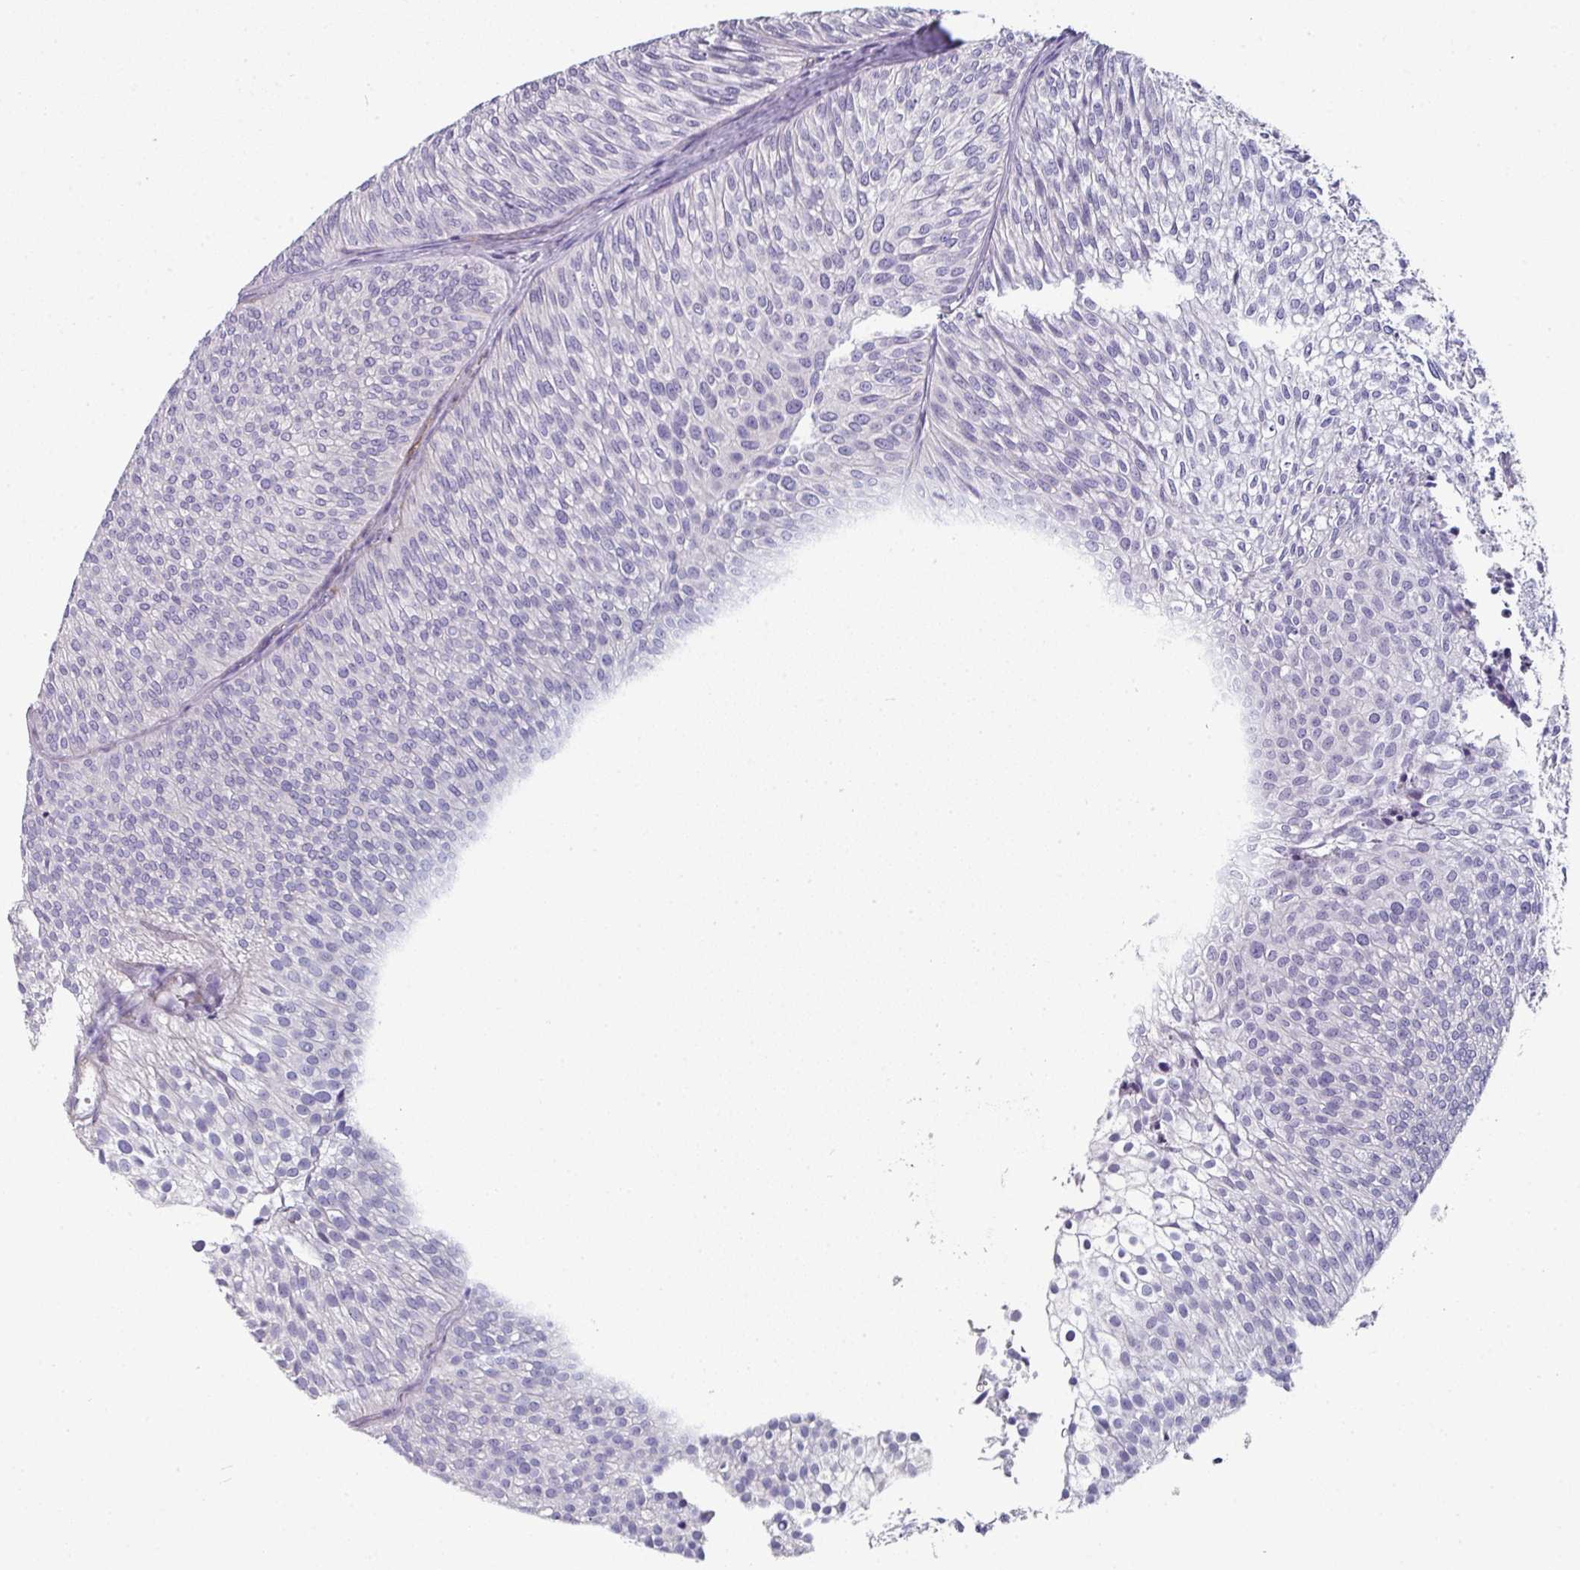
{"staining": {"intensity": "negative", "quantity": "none", "location": "none"}, "tissue": "urothelial cancer", "cell_type": "Tumor cells", "image_type": "cancer", "snomed": [{"axis": "morphology", "description": "Urothelial carcinoma, Low grade"}, {"axis": "topography", "description": "Urinary bladder"}], "caption": "Immunohistochemistry of human urothelial carcinoma (low-grade) shows no positivity in tumor cells.", "gene": "SLC17A7", "patient": {"sex": "male", "age": 91}}